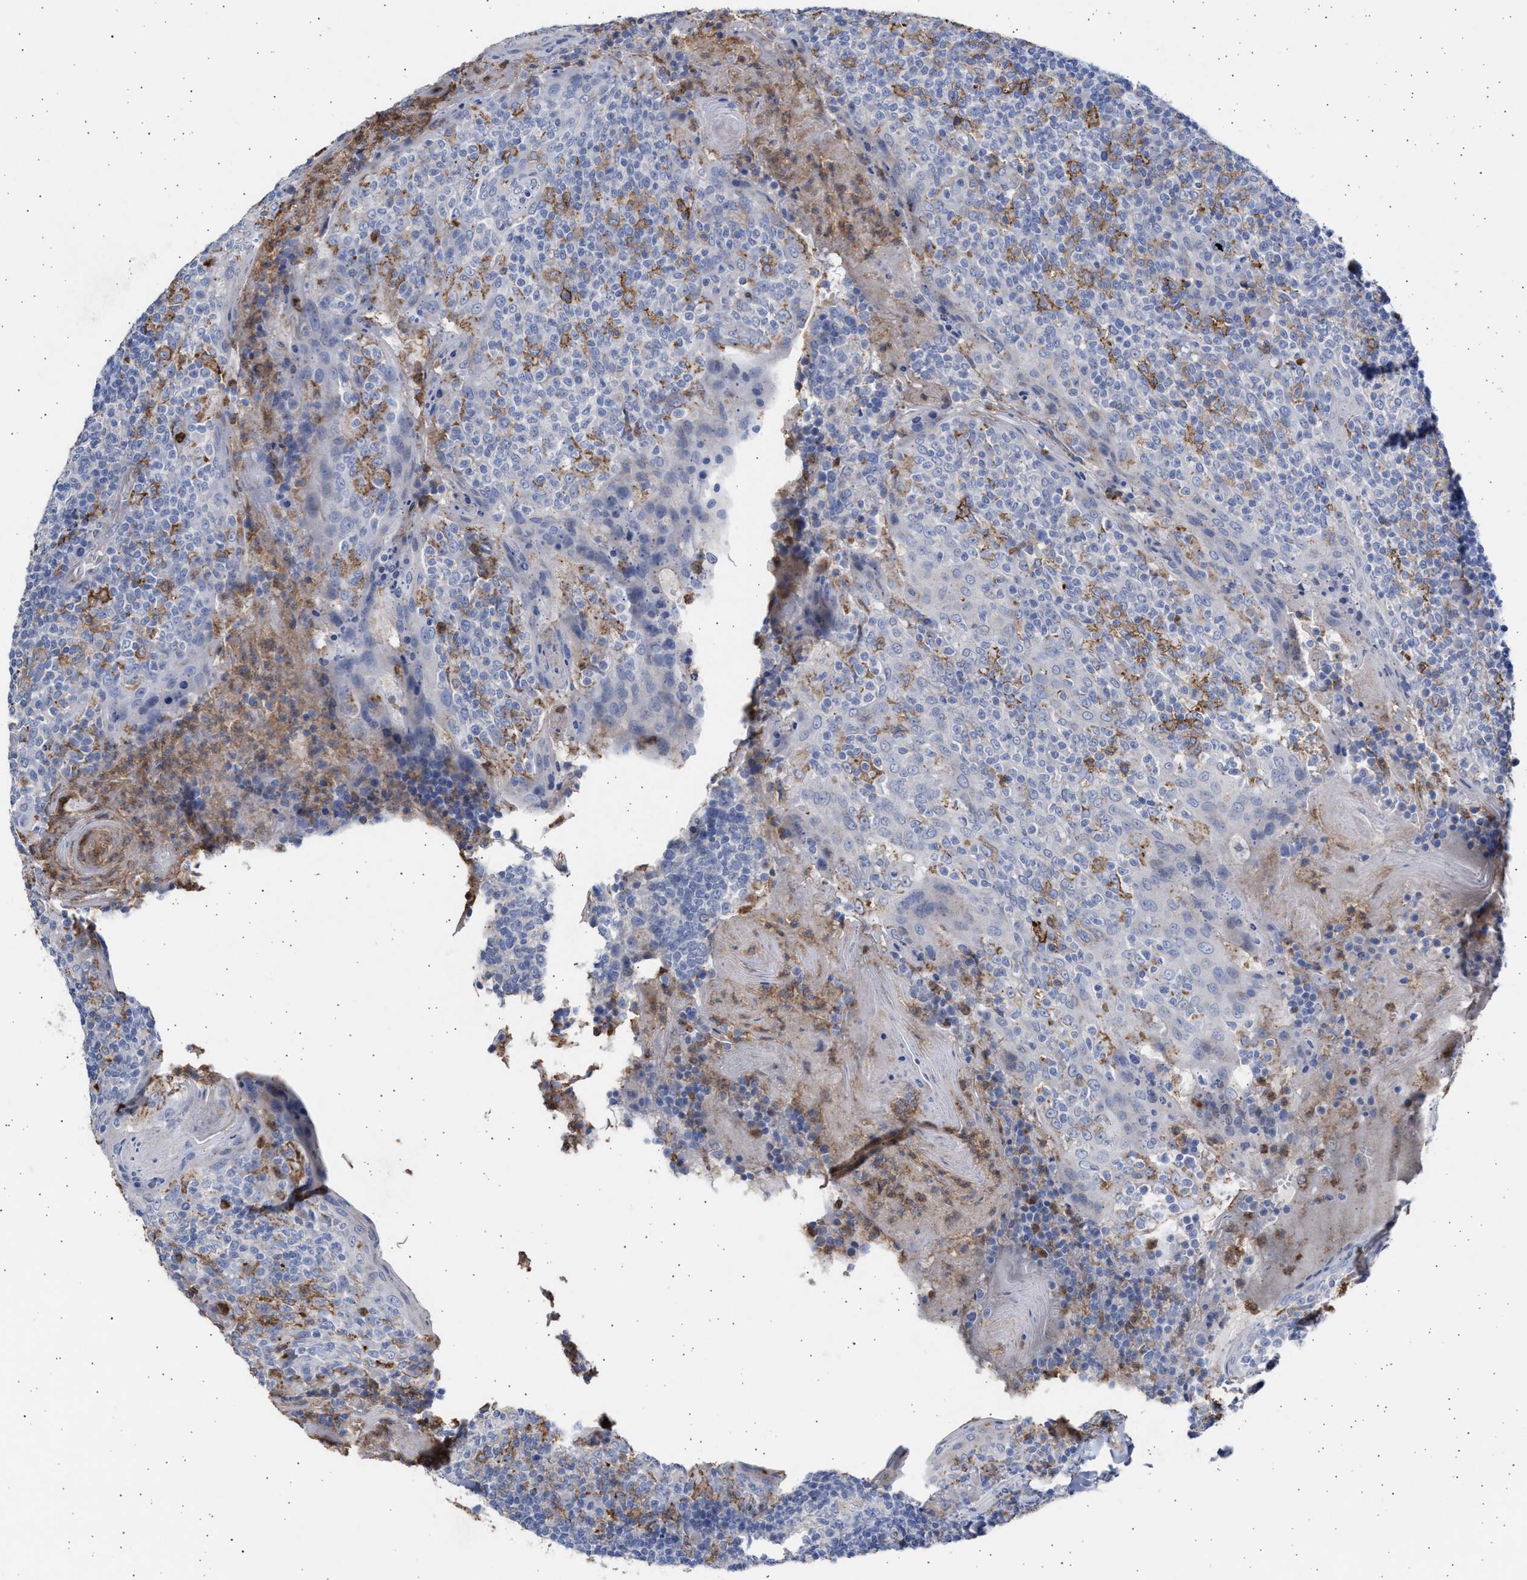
{"staining": {"intensity": "negative", "quantity": "none", "location": "none"}, "tissue": "tonsil", "cell_type": "Germinal center cells", "image_type": "normal", "snomed": [{"axis": "morphology", "description": "Normal tissue, NOS"}, {"axis": "topography", "description": "Tonsil"}], "caption": "Immunohistochemistry image of benign tonsil stained for a protein (brown), which shows no staining in germinal center cells.", "gene": "FCER1A", "patient": {"sex": "female", "age": 19}}